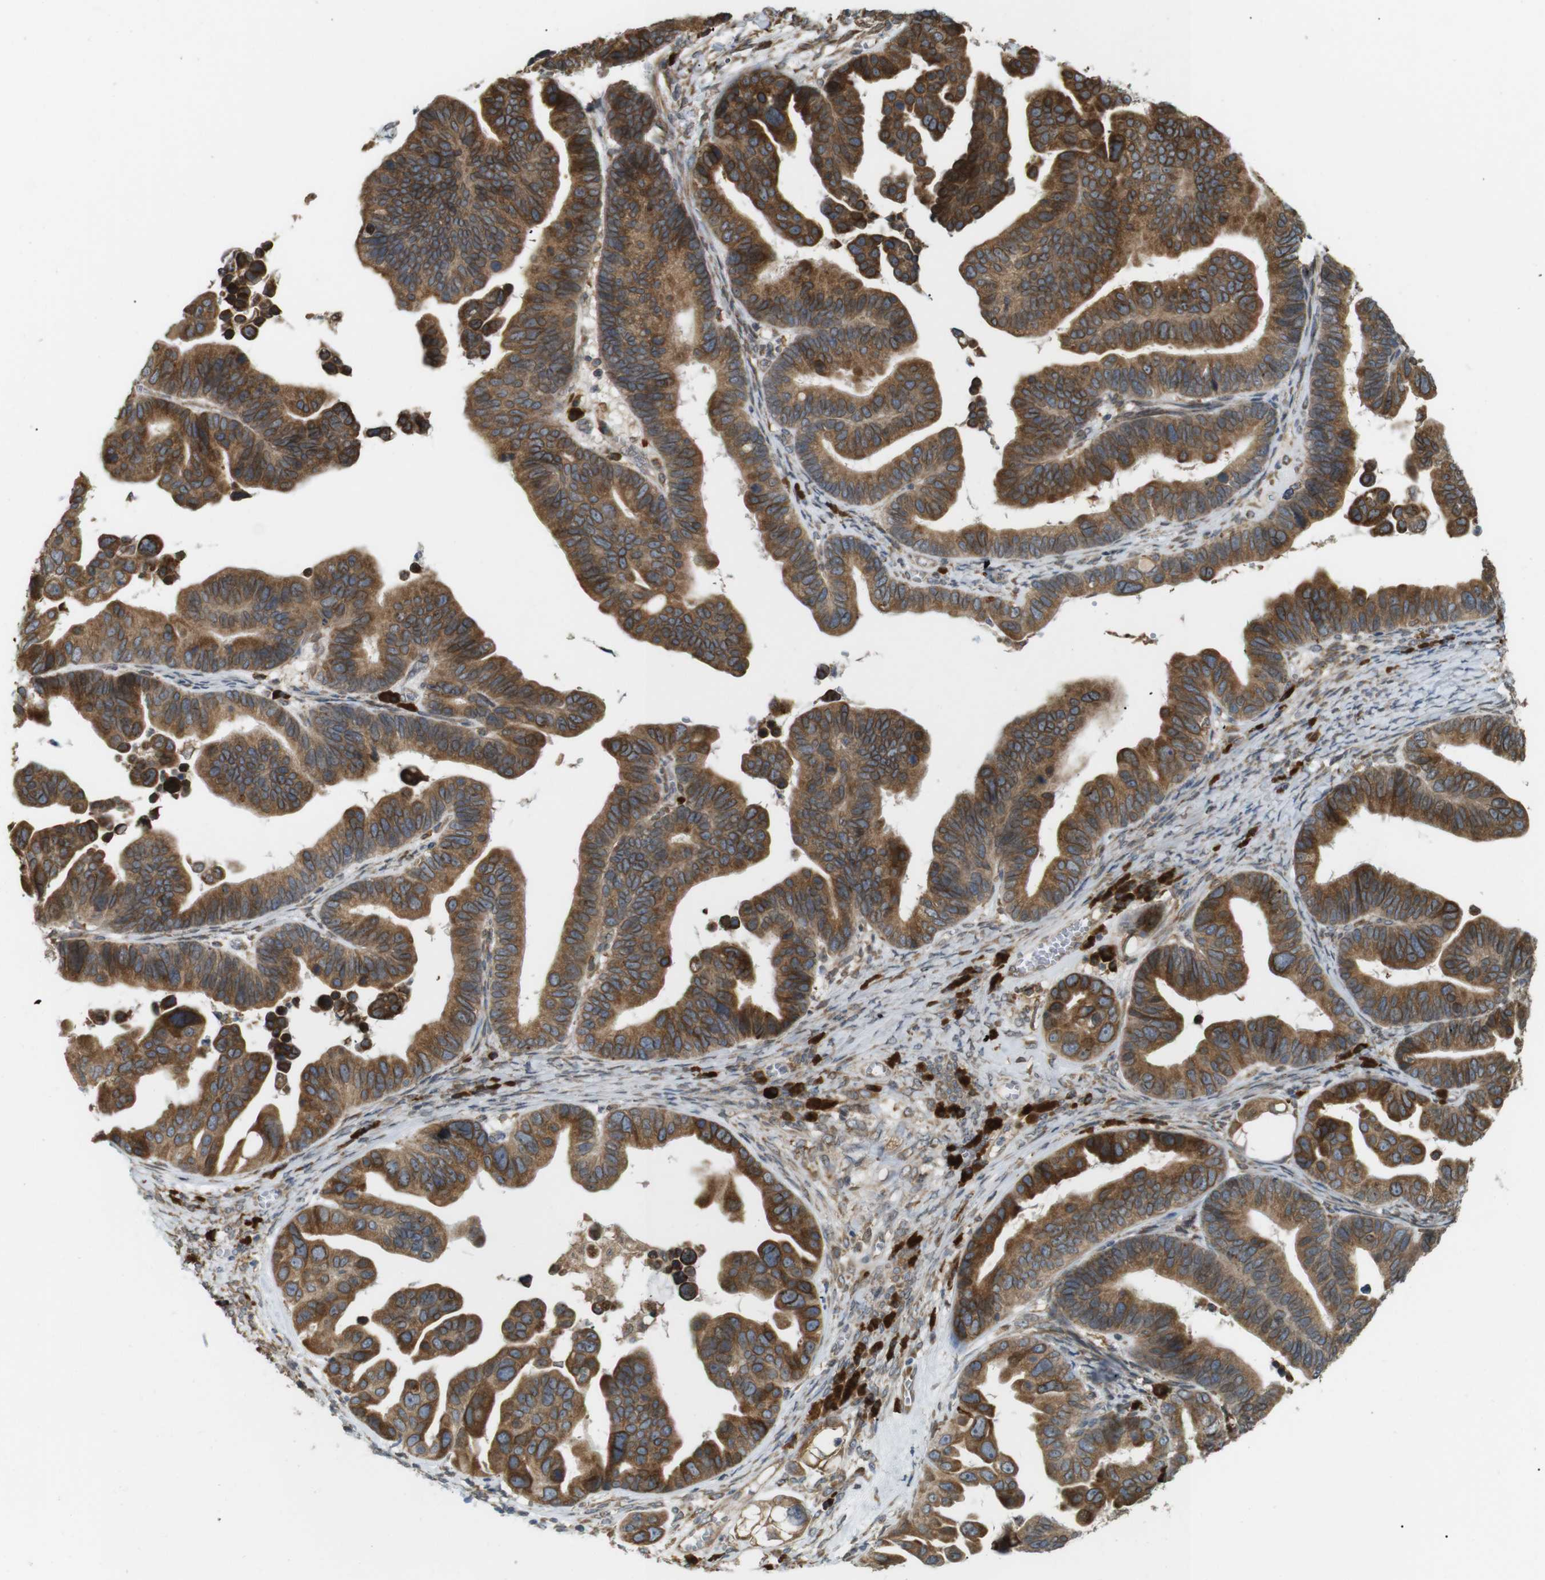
{"staining": {"intensity": "strong", "quantity": ">75%", "location": "cytoplasmic/membranous"}, "tissue": "ovarian cancer", "cell_type": "Tumor cells", "image_type": "cancer", "snomed": [{"axis": "morphology", "description": "Cystadenocarcinoma, serous, NOS"}, {"axis": "topography", "description": "Ovary"}], "caption": "This micrograph exhibits ovarian cancer (serous cystadenocarcinoma) stained with immunohistochemistry to label a protein in brown. The cytoplasmic/membranous of tumor cells show strong positivity for the protein. Nuclei are counter-stained blue.", "gene": "TMED4", "patient": {"sex": "female", "age": 56}}